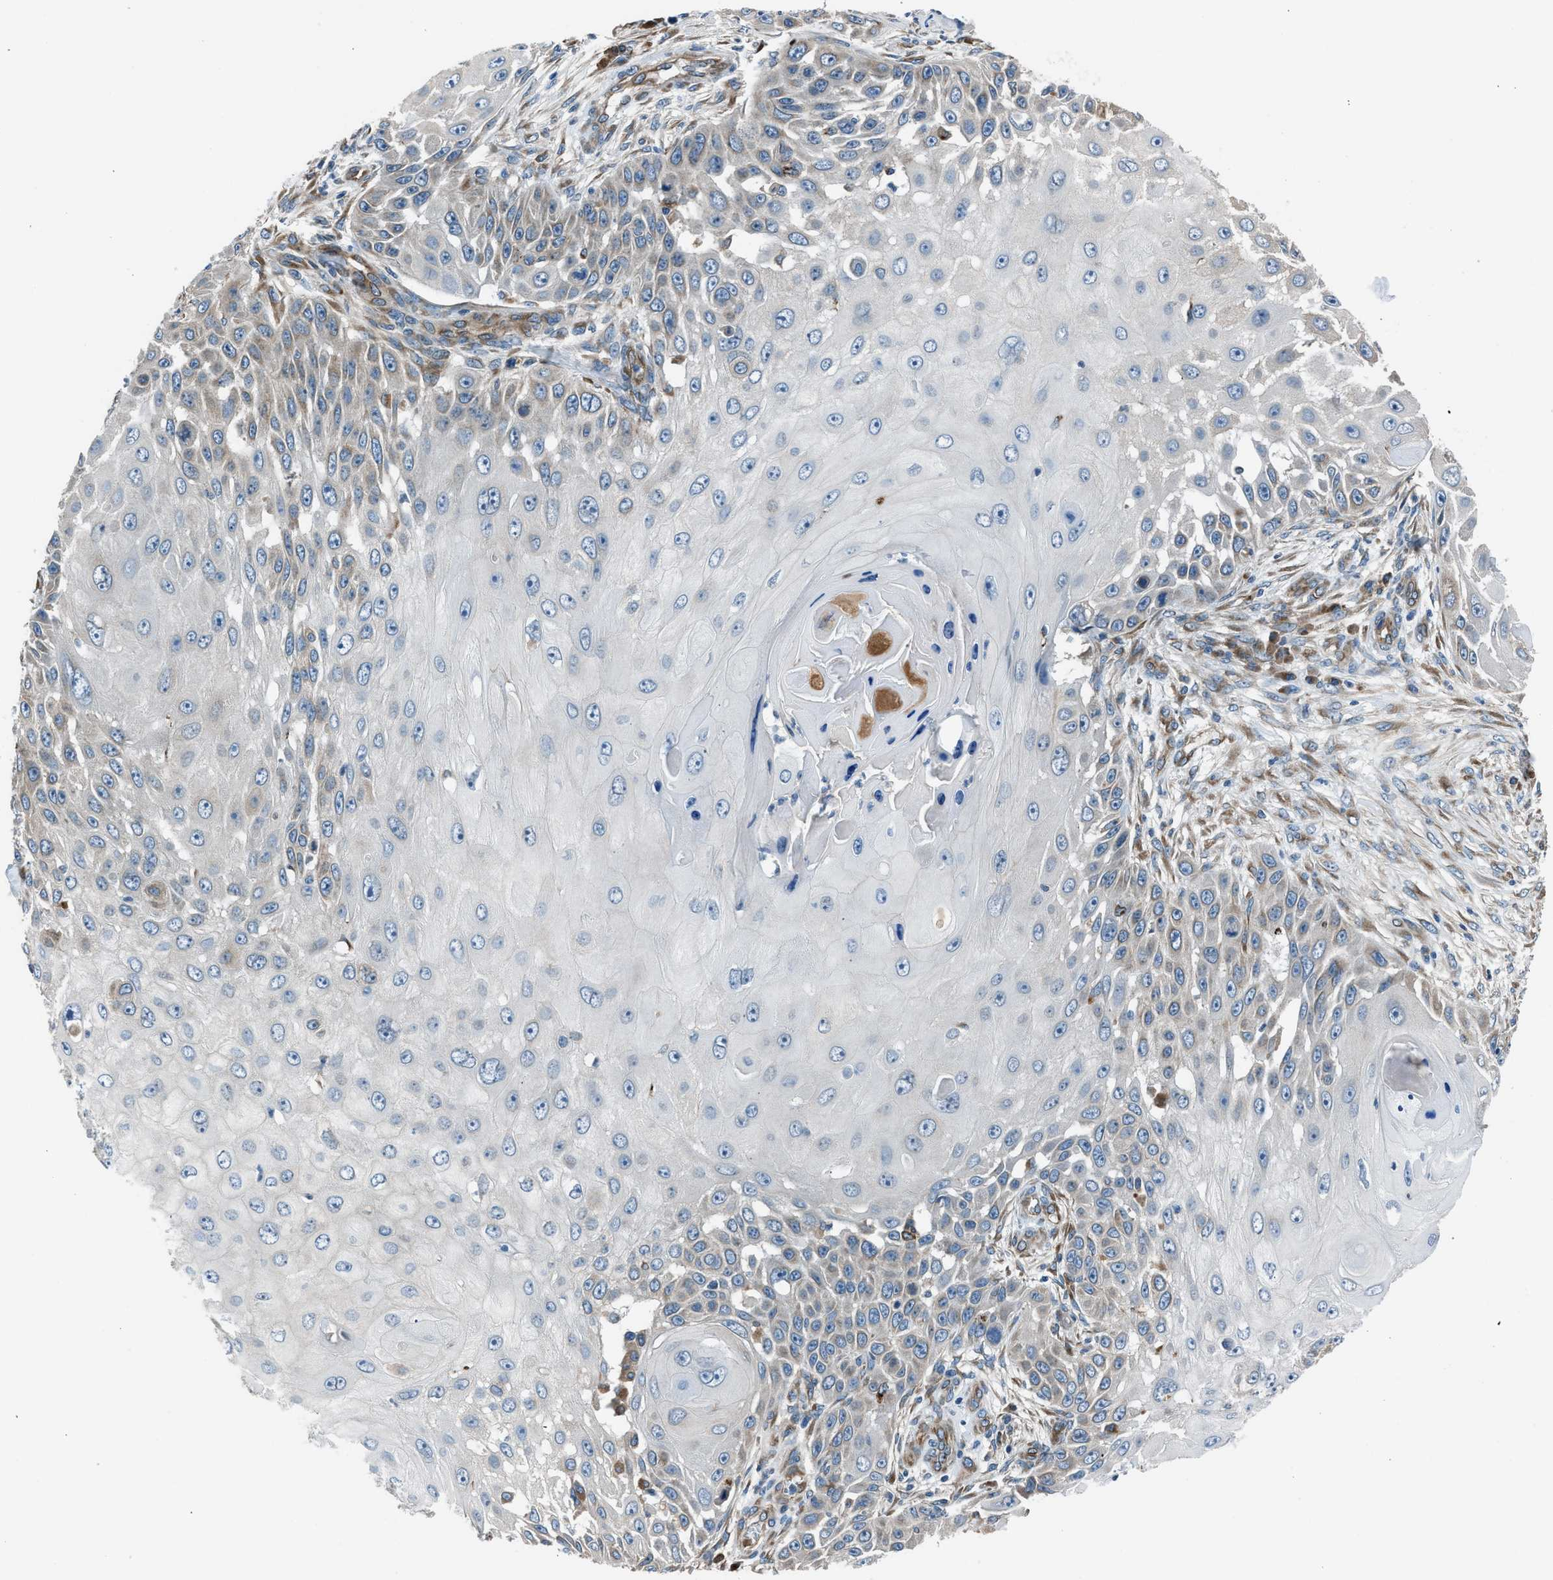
{"staining": {"intensity": "weak", "quantity": "<25%", "location": "cytoplasmic/membranous"}, "tissue": "skin cancer", "cell_type": "Tumor cells", "image_type": "cancer", "snomed": [{"axis": "morphology", "description": "Squamous cell carcinoma, NOS"}, {"axis": "topography", "description": "Skin"}], "caption": "DAB (3,3'-diaminobenzidine) immunohistochemical staining of skin cancer displays no significant expression in tumor cells.", "gene": "LMBR1", "patient": {"sex": "female", "age": 44}}